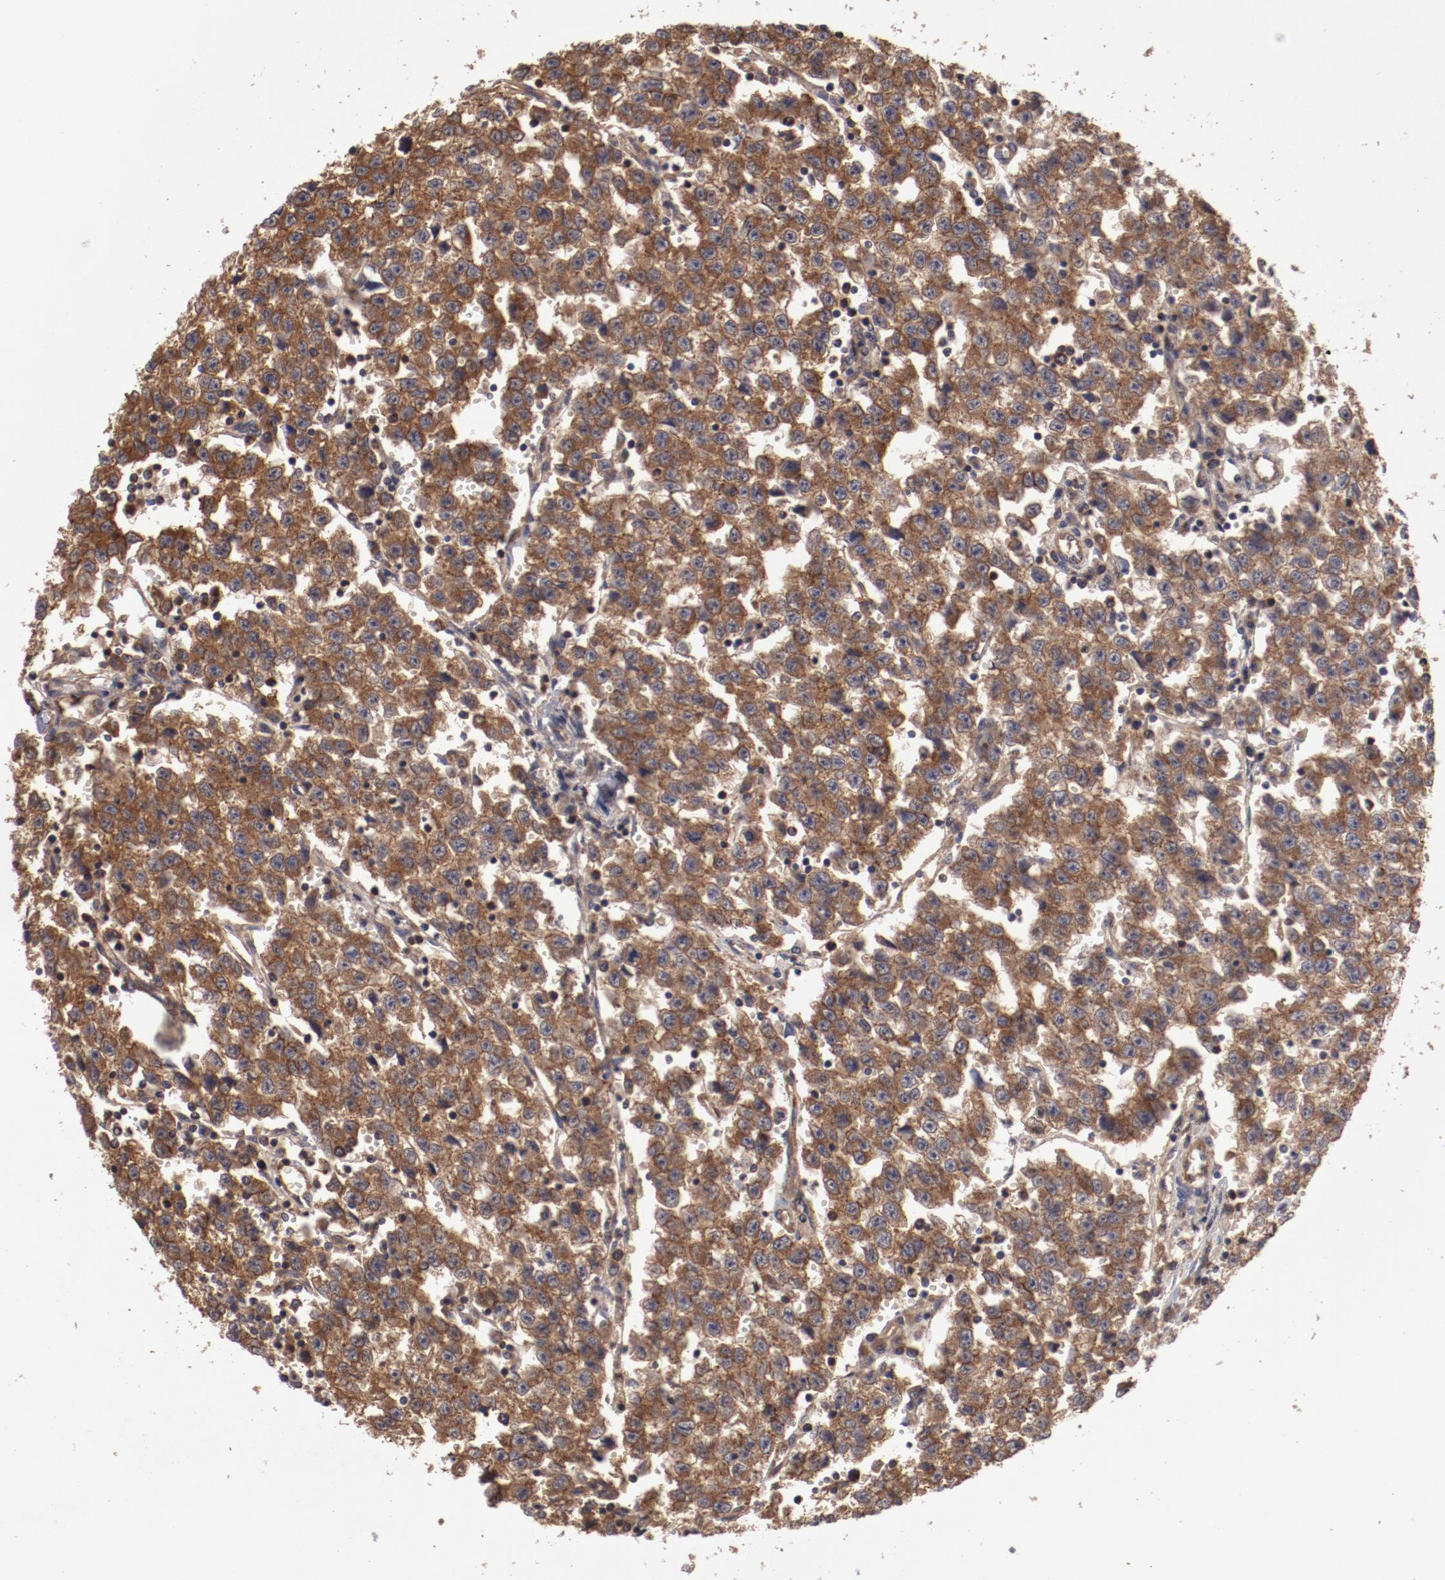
{"staining": {"intensity": "moderate", "quantity": ">75%", "location": "cytoplasmic/membranous"}, "tissue": "testis cancer", "cell_type": "Tumor cells", "image_type": "cancer", "snomed": [{"axis": "morphology", "description": "Seminoma, NOS"}, {"axis": "topography", "description": "Testis"}], "caption": "Testis seminoma stained for a protein (brown) exhibits moderate cytoplasmic/membranous positive expression in about >75% of tumor cells.", "gene": "RPS6KA6", "patient": {"sex": "male", "age": 35}}